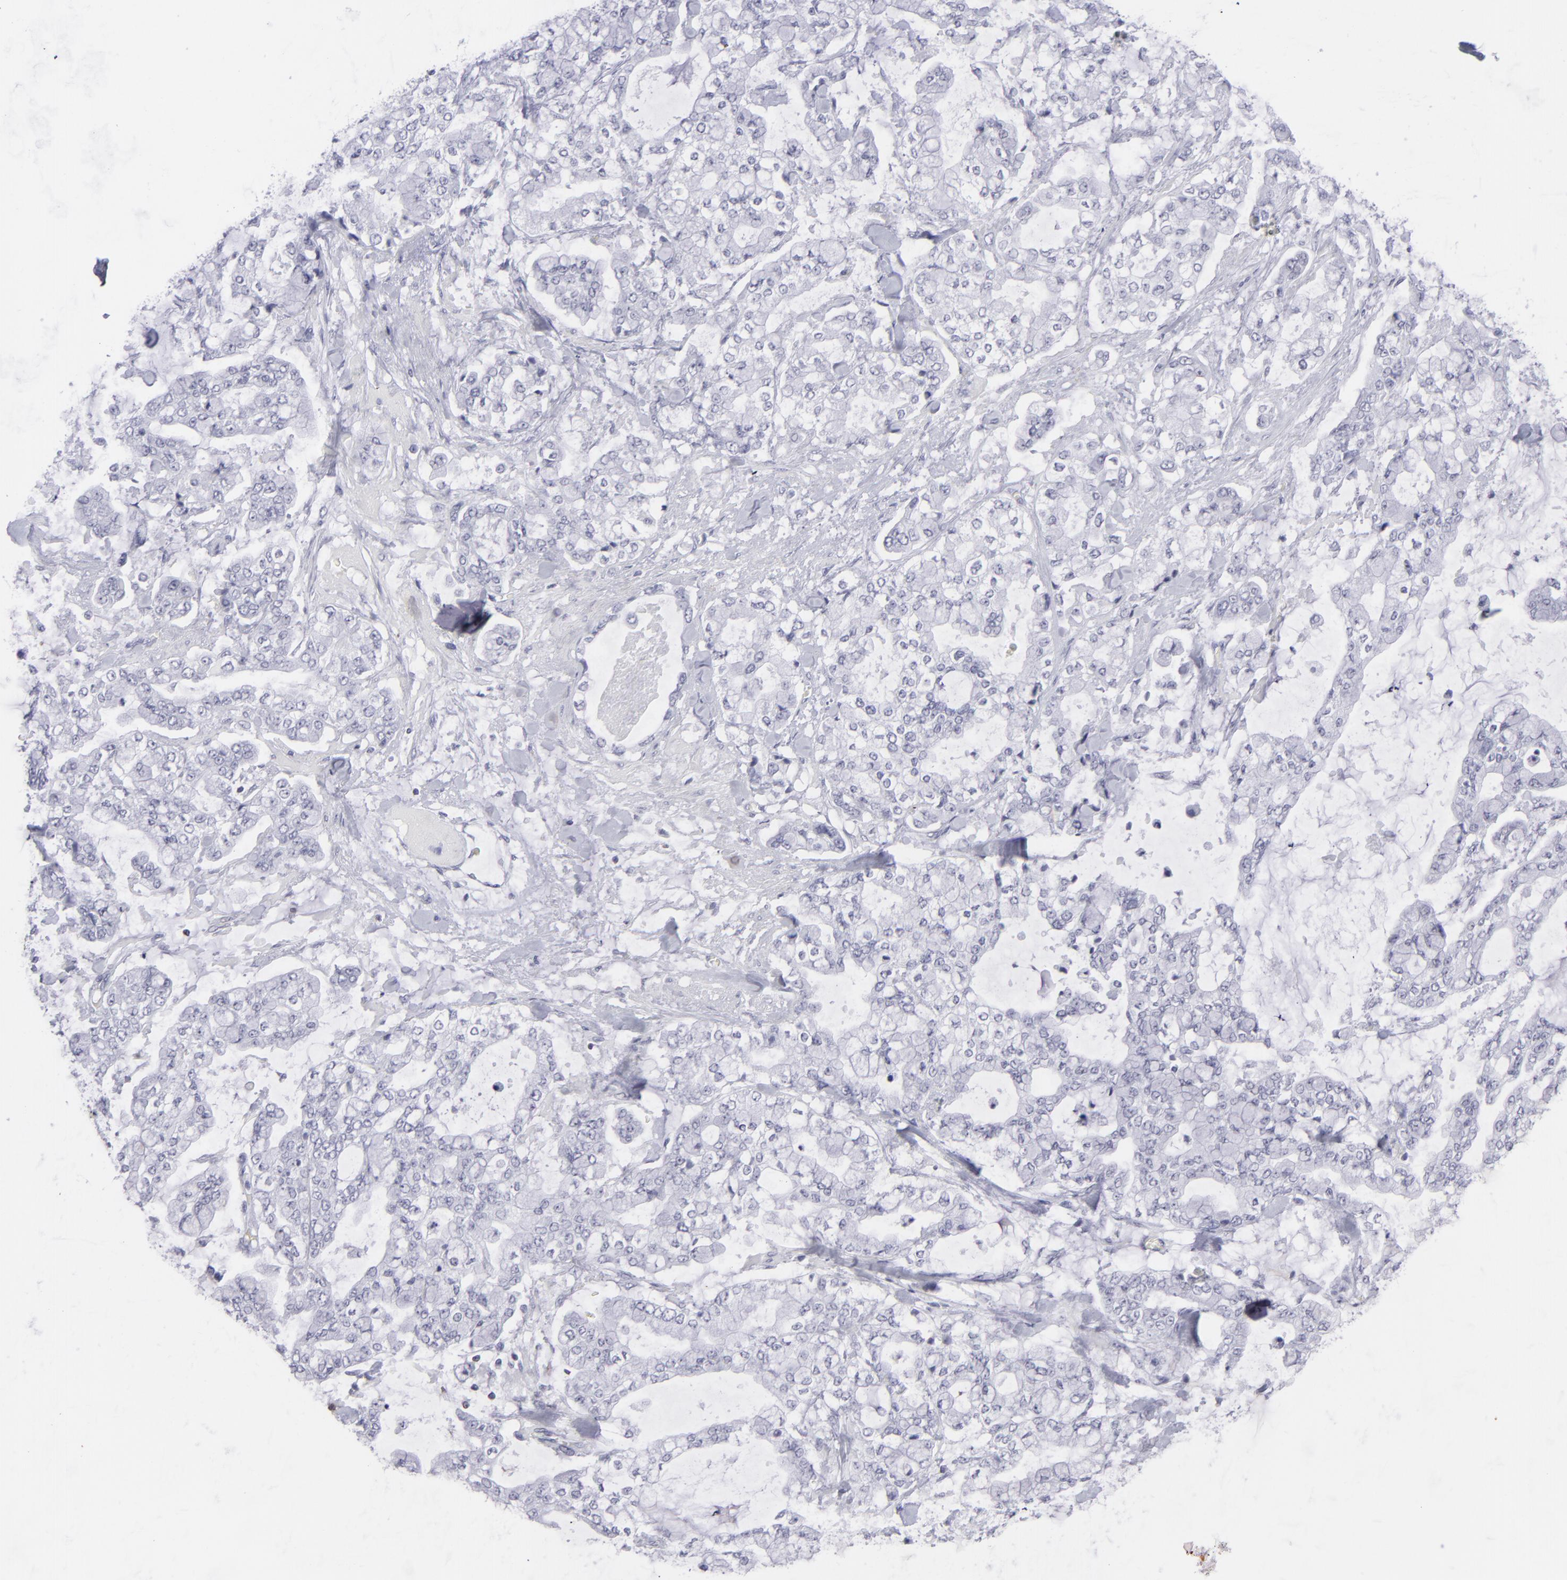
{"staining": {"intensity": "negative", "quantity": "none", "location": "none"}, "tissue": "stomach cancer", "cell_type": "Tumor cells", "image_type": "cancer", "snomed": [{"axis": "morphology", "description": "Normal tissue, NOS"}, {"axis": "morphology", "description": "Adenocarcinoma, NOS"}, {"axis": "topography", "description": "Stomach, upper"}, {"axis": "topography", "description": "Stomach"}], "caption": "Tumor cells are negative for protein expression in human stomach cancer.", "gene": "CD7", "patient": {"sex": "male", "age": 76}}